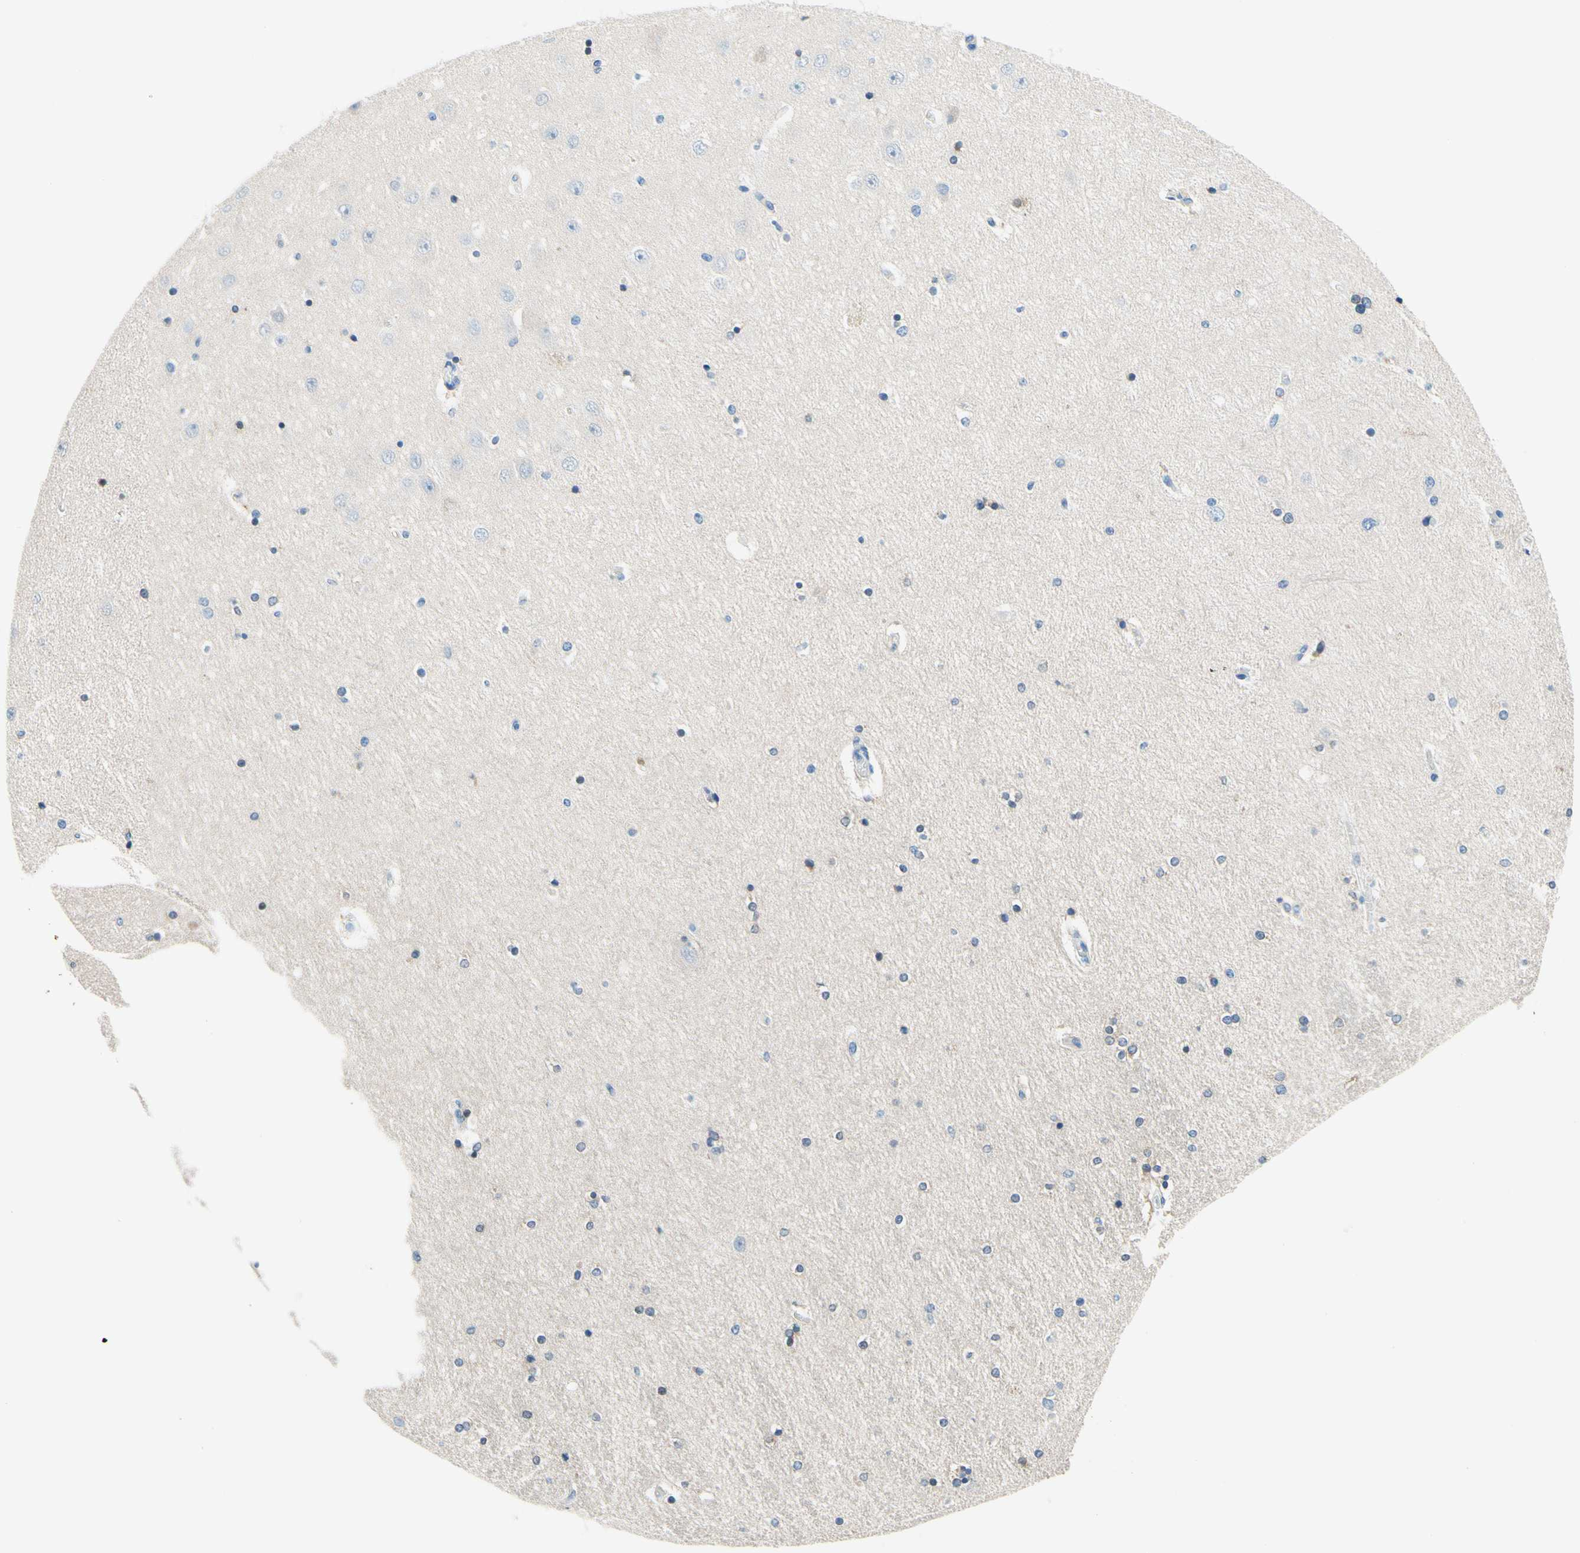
{"staining": {"intensity": "negative", "quantity": "none", "location": "none"}, "tissue": "hippocampus", "cell_type": "Glial cells", "image_type": "normal", "snomed": [{"axis": "morphology", "description": "Normal tissue, NOS"}, {"axis": "topography", "description": "Hippocampus"}], "caption": "Hippocampus was stained to show a protein in brown. There is no significant staining in glial cells. (DAB IHC with hematoxylin counter stain).", "gene": "PASD1", "patient": {"sex": "female", "age": 54}}